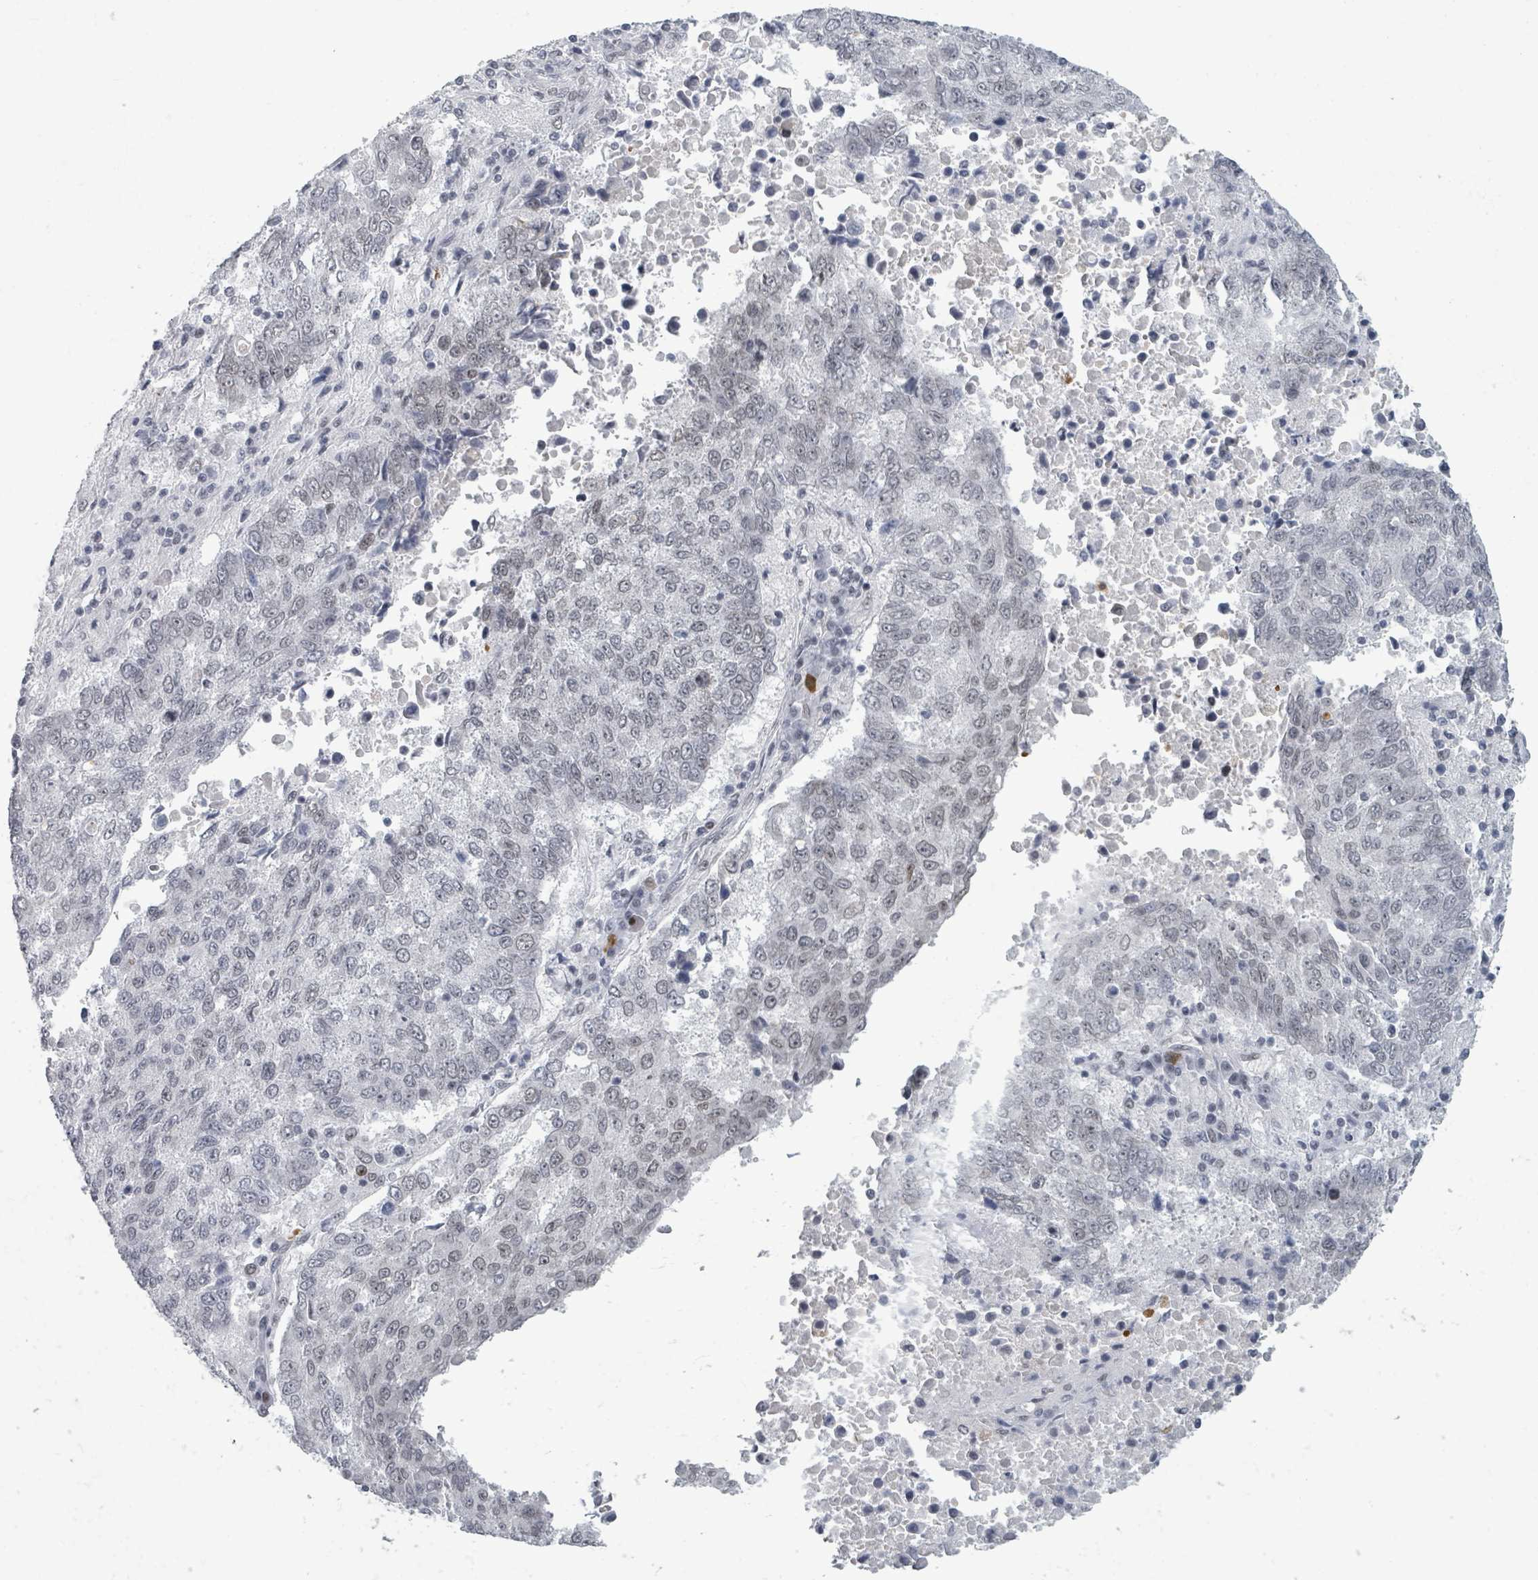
{"staining": {"intensity": "negative", "quantity": "none", "location": "none"}, "tissue": "lung cancer", "cell_type": "Tumor cells", "image_type": "cancer", "snomed": [{"axis": "morphology", "description": "Squamous cell carcinoma, NOS"}, {"axis": "topography", "description": "Lung"}], "caption": "The IHC photomicrograph has no significant expression in tumor cells of squamous cell carcinoma (lung) tissue. (Brightfield microscopy of DAB immunohistochemistry (IHC) at high magnification).", "gene": "ERCC5", "patient": {"sex": "male", "age": 73}}